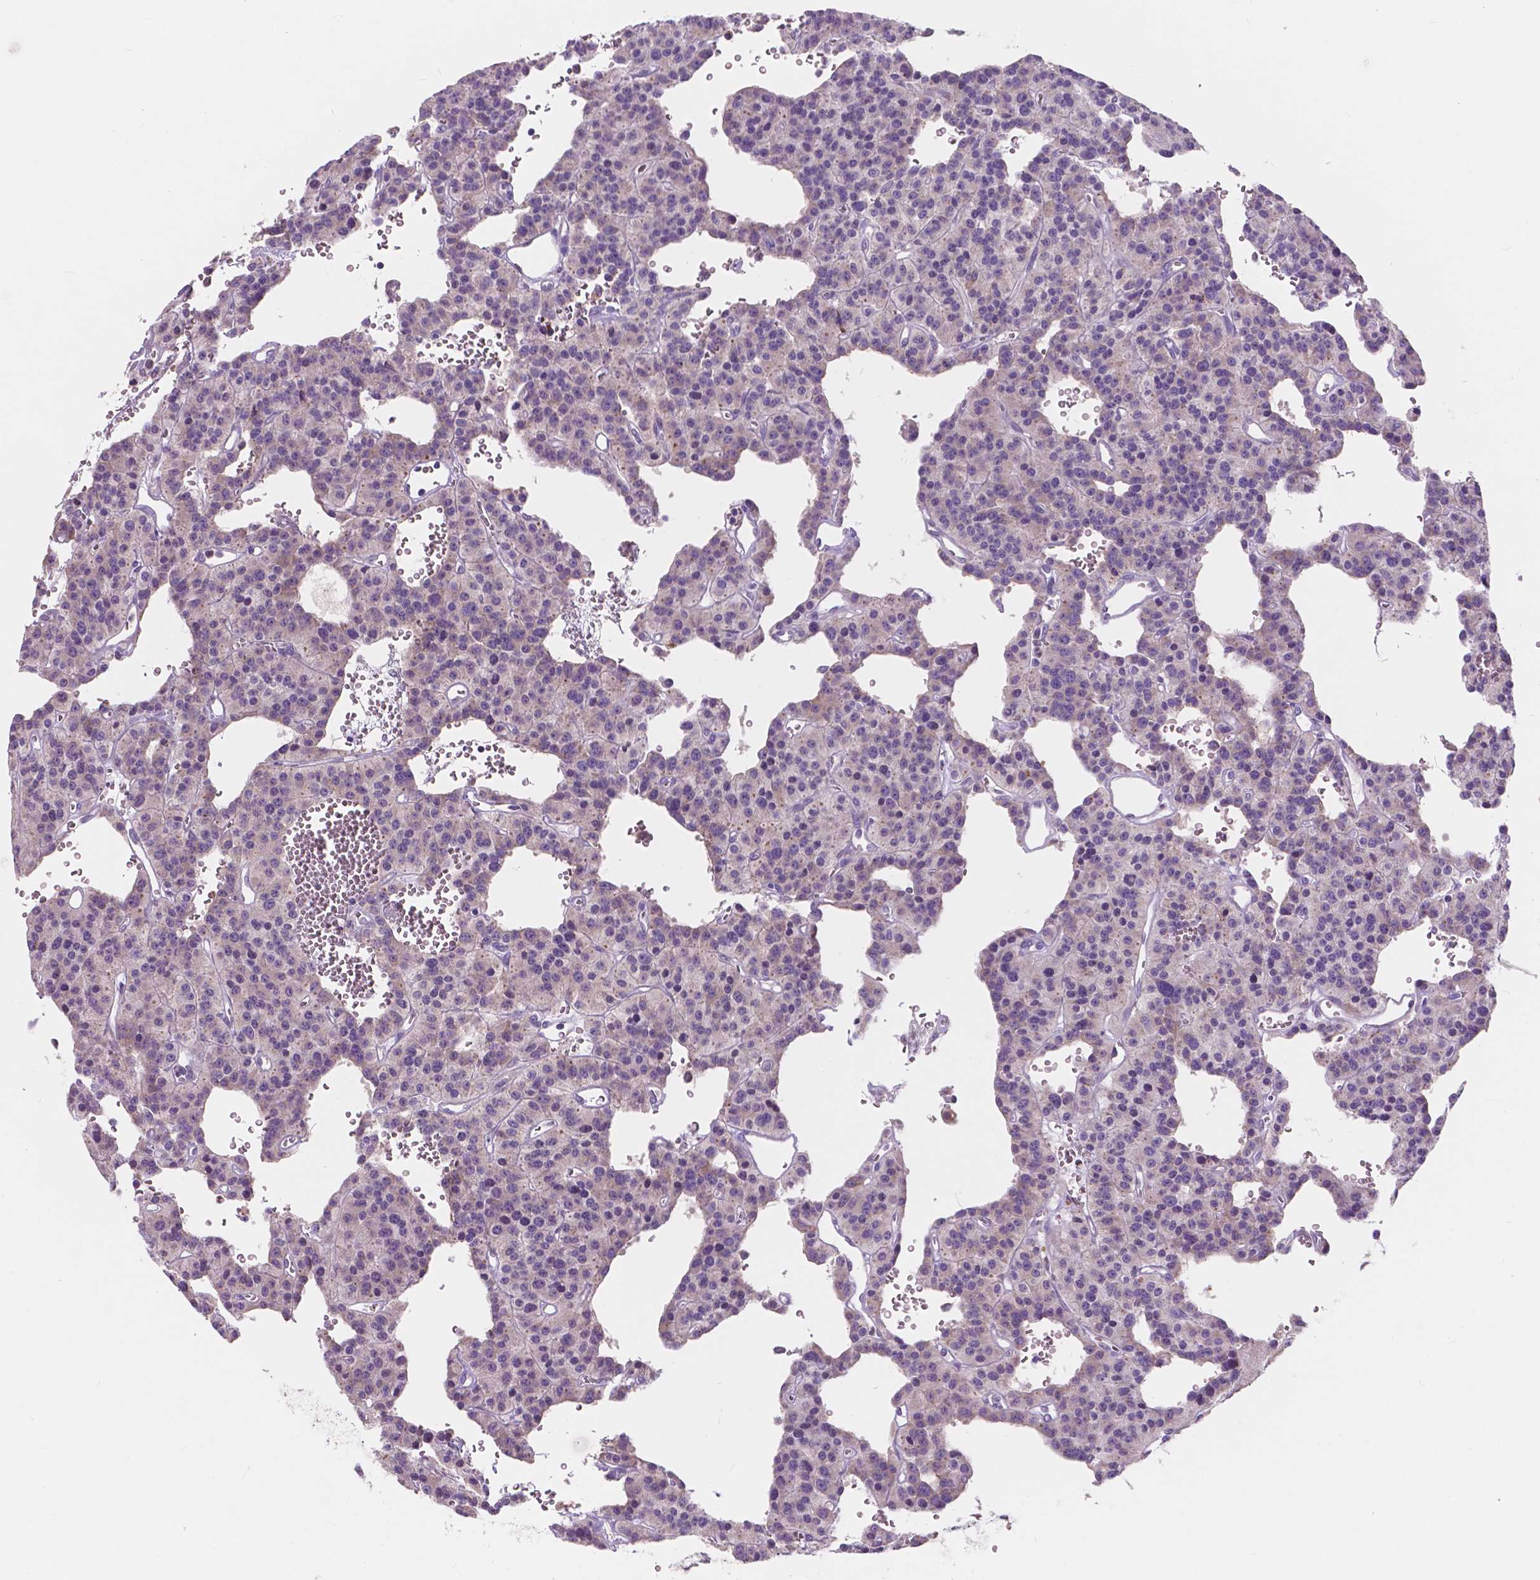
{"staining": {"intensity": "negative", "quantity": "none", "location": "none"}, "tissue": "carcinoid", "cell_type": "Tumor cells", "image_type": "cancer", "snomed": [{"axis": "morphology", "description": "Carcinoid, malignant, NOS"}, {"axis": "topography", "description": "Lung"}], "caption": "There is no significant positivity in tumor cells of malignant carcinoid.", "gene": "IREB2", "patient": {"sex": "female", "age": 71}}